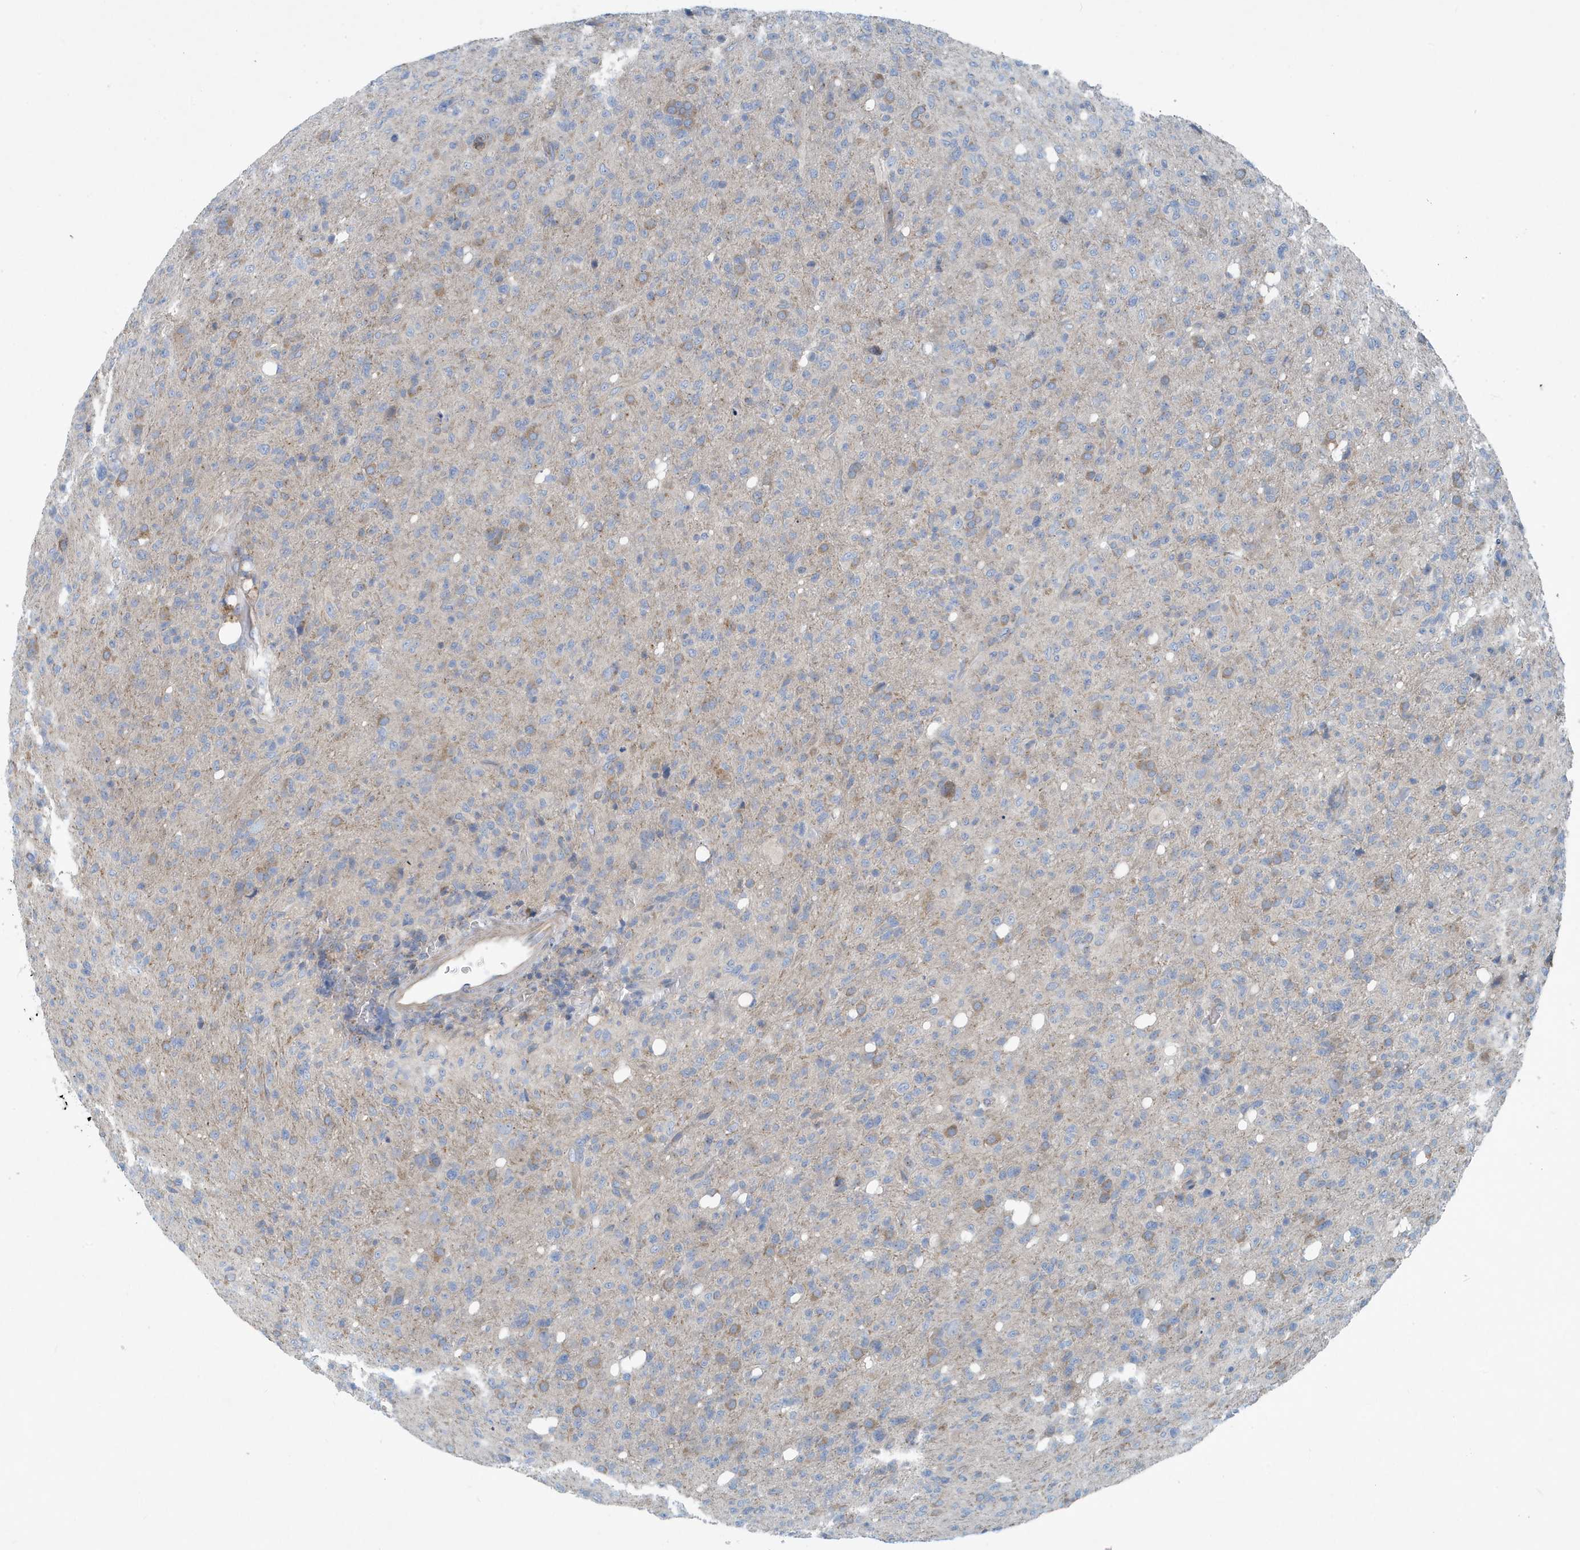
{"staining": {"intensity": "weak", "quantity": "<25%", "location": "cytoplasmic/membranous"}, "tissue": "glioma", "cell_type": "Tumor cells", "image_type": "cancer", "snomed": [{"axis": "morphology", "description": "Glioma, malignant, High grade"}, {"axis": "topography", "description": "Brain"}], "caption": "An image of malignant glioma (high-grade) stained for a protein shows no brown staining in tumor cells. The staining is performed using DAB brown chromogen with nuclei counter-stained in using hematoxylin.", "gene": "PPM1M", "patient": {"sex": "female", "age": 57}}